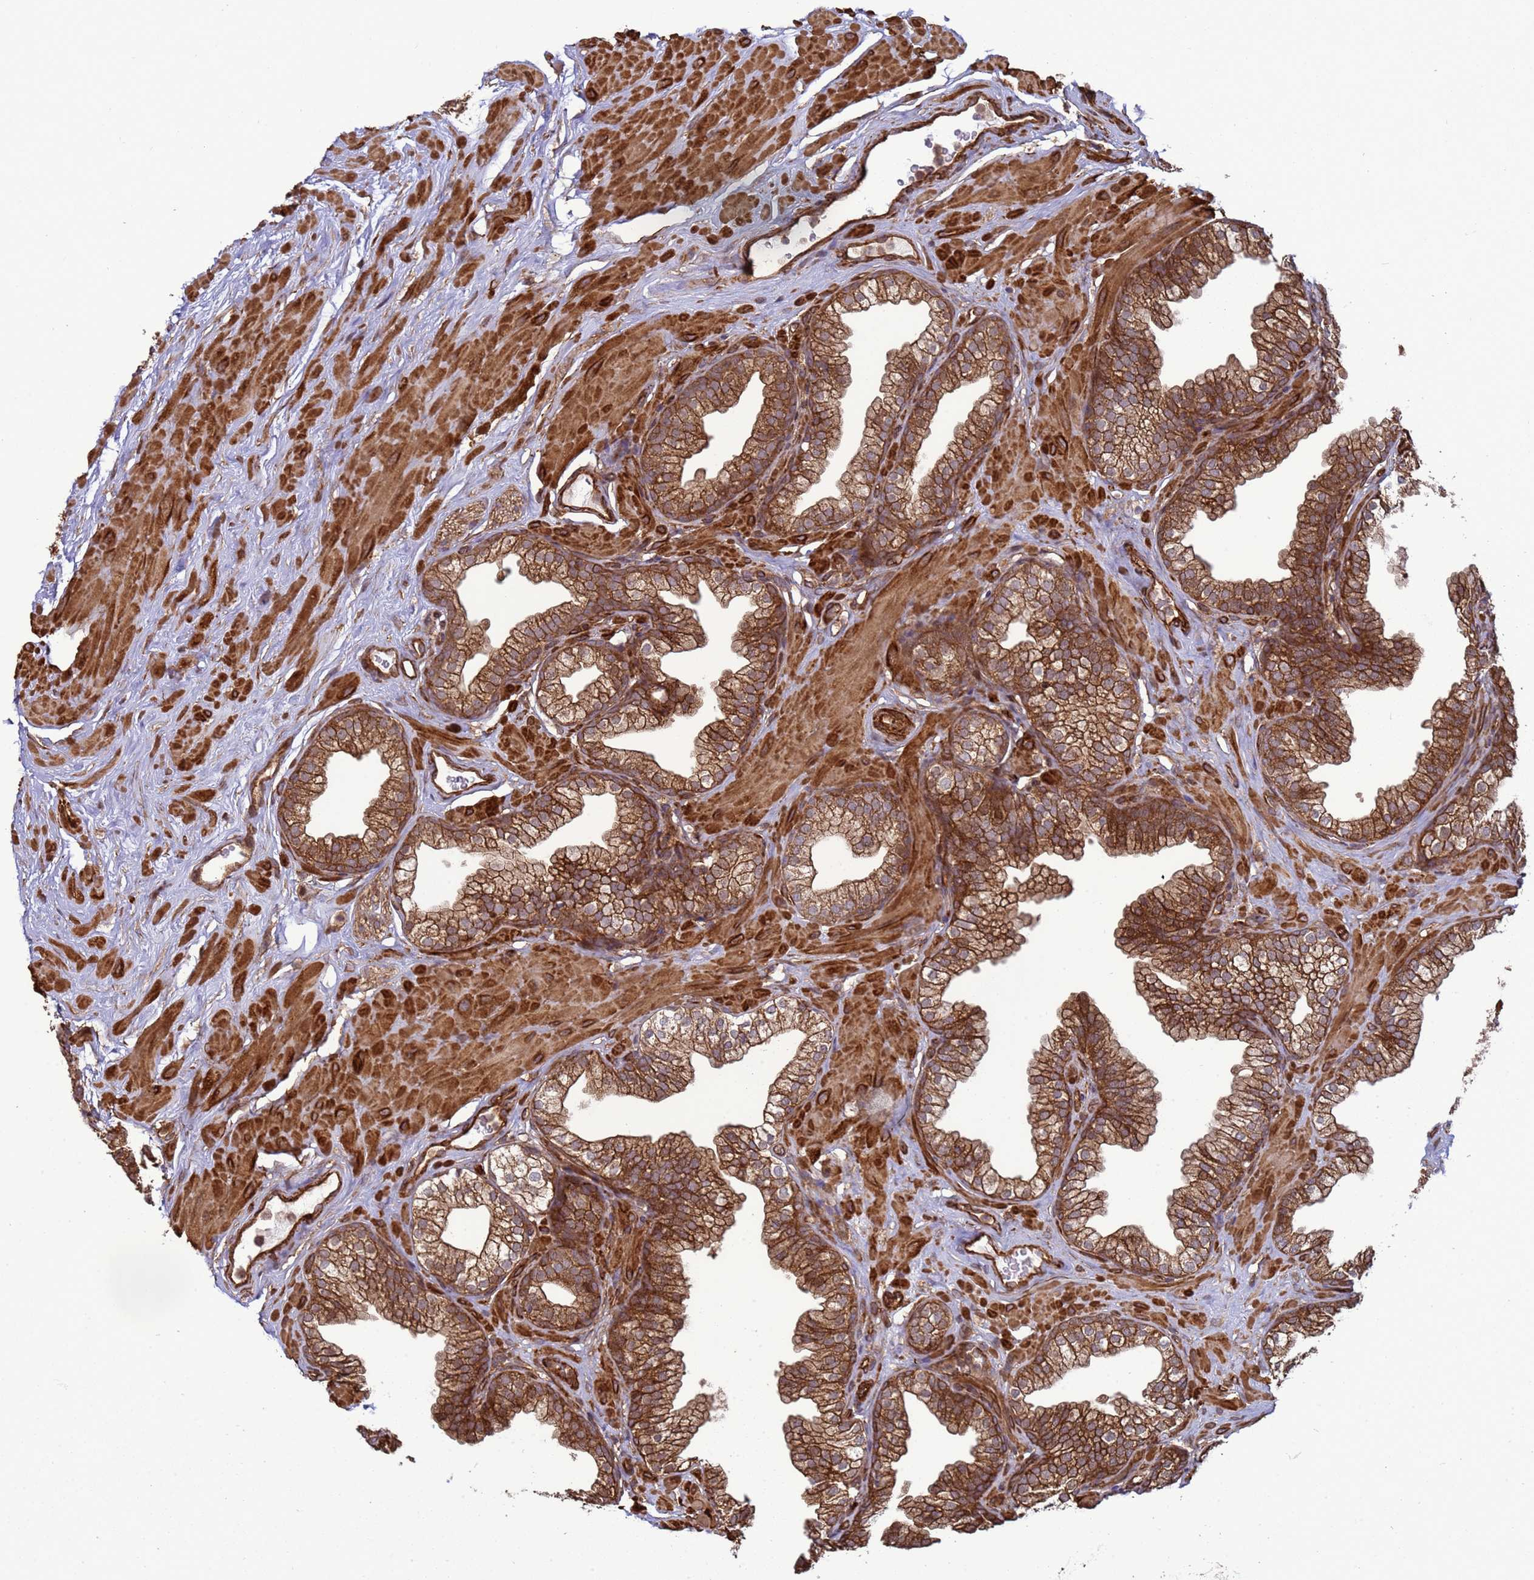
{"staining": {"intensity": "strong", "quantity": ">75%", "location": "cytoplasmic/membranous"}, "tissue": "prostate", "cell_type": "Glandular cells", "image_type": "normal", "snomed": [{"axis": "morphology", "description": "Normal tissue, NOS"}, {"axis": "morphology", "description": "Urothelial carcinoma, Low grade"}, {"axis": "topography", "description": "Urinary bladder"}, {"axis": "topography", "description": "Prostate"}], "caption": "Immunohistochemical staining of unremarkable human prostate displays strong cytoplasmic/membranous protein expression in about >75% of glandular cells.", "gene": "CNOT1", "patient": {"sex": "male", "age": 60}}